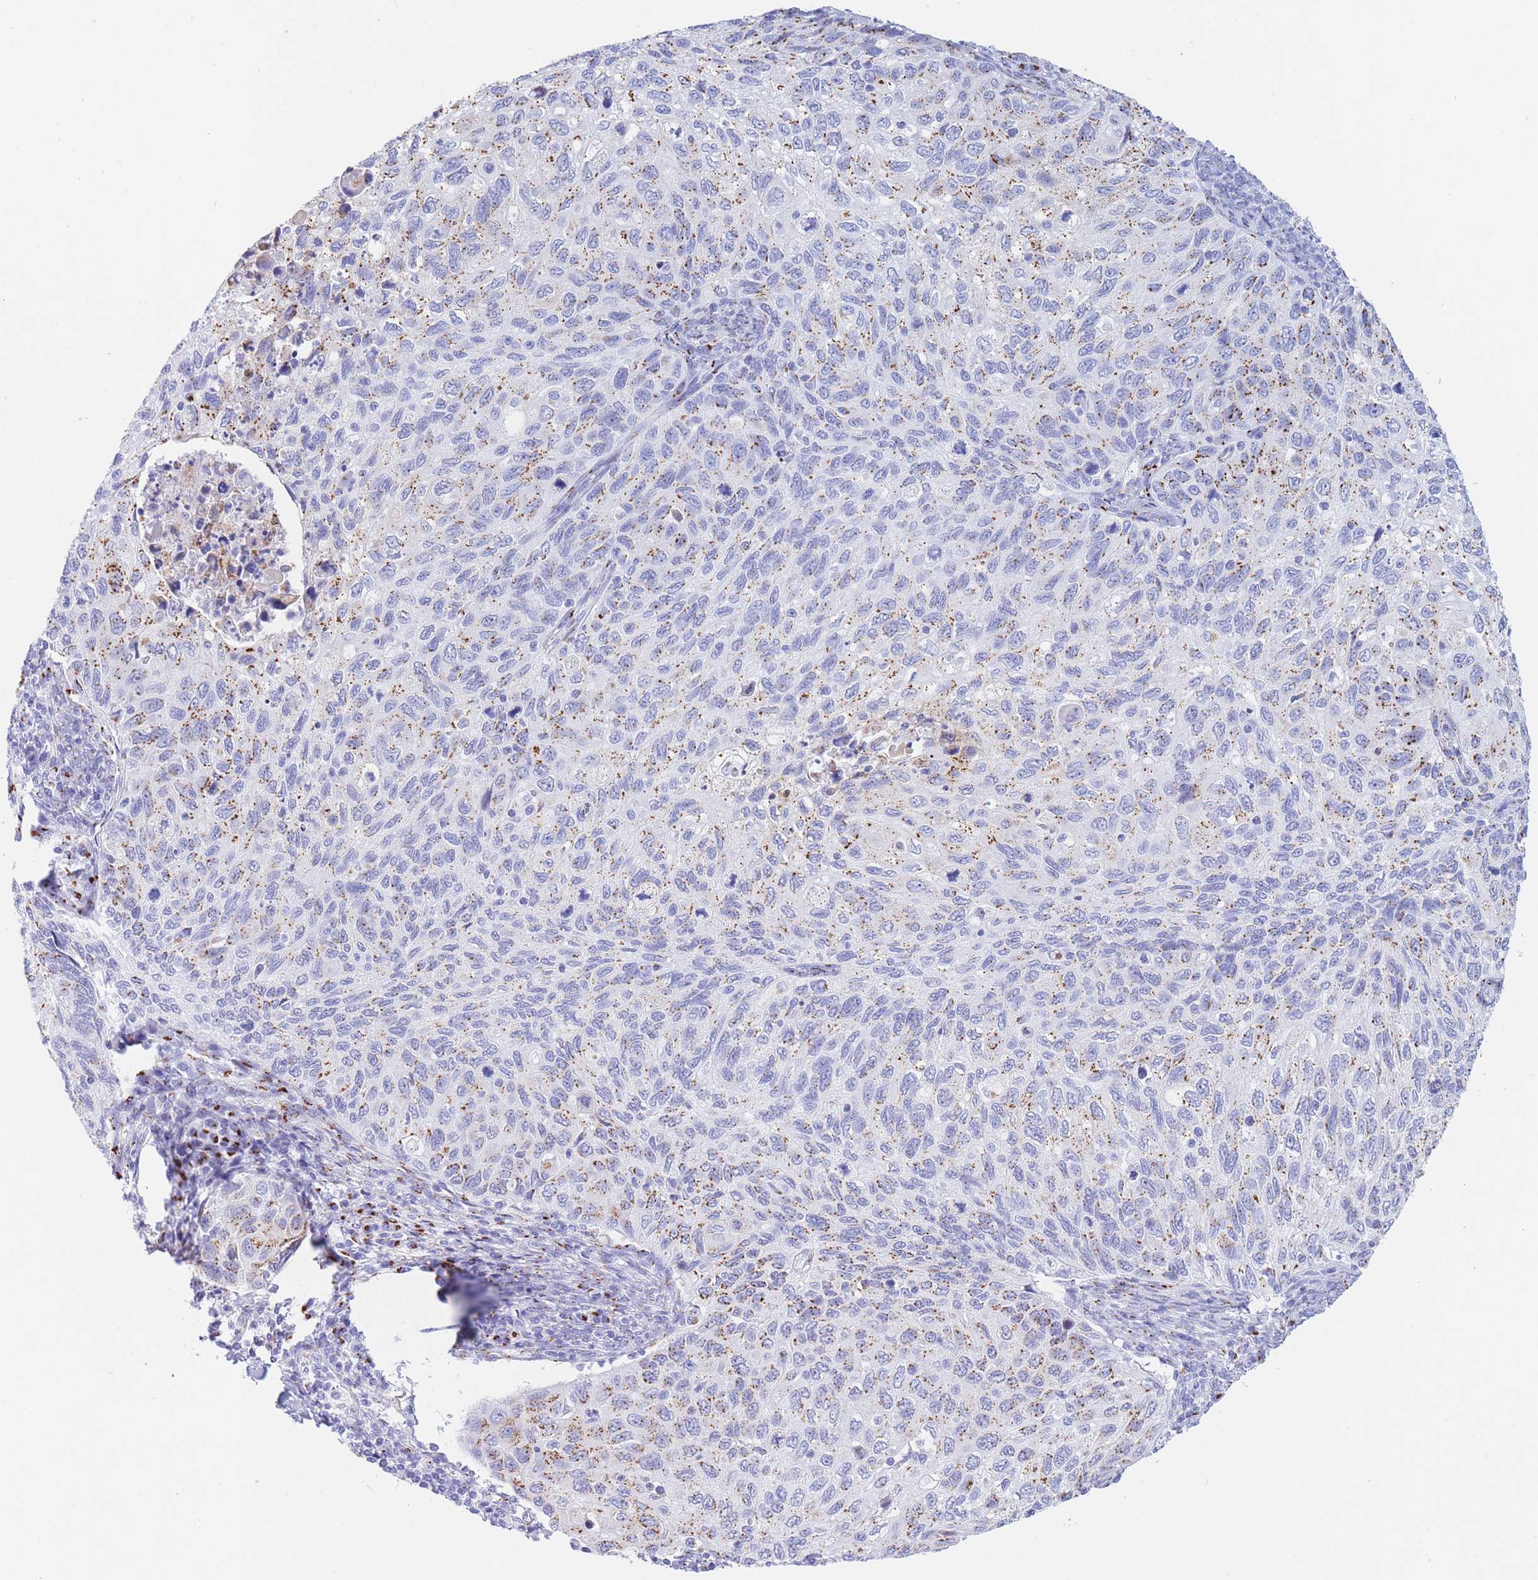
{"staining": {"intensity": "moderate", "quantity": ">75%", "location": "cytoplasmic/membranous"}, "tissue": "cervical cancer", "cell_type": "Tumor cells", "image_type": "cancer", "snomed": [{"axis": "morphology", "description": "Squamous cell carcinoma, NOS"}, {"axis": "topography", "description": "Cervix"}], "caption": "A brown stain labels moderate cytoplasmic/membranous expression of a protein in cervical cancer tumor cells. The staining is performed using DAB brown chromogen to label protein expression. The nuclei are counter-stained blue using hematoxylin.", "gene": "FAM3C", "patient": {"sex": "female", "age": 70}}